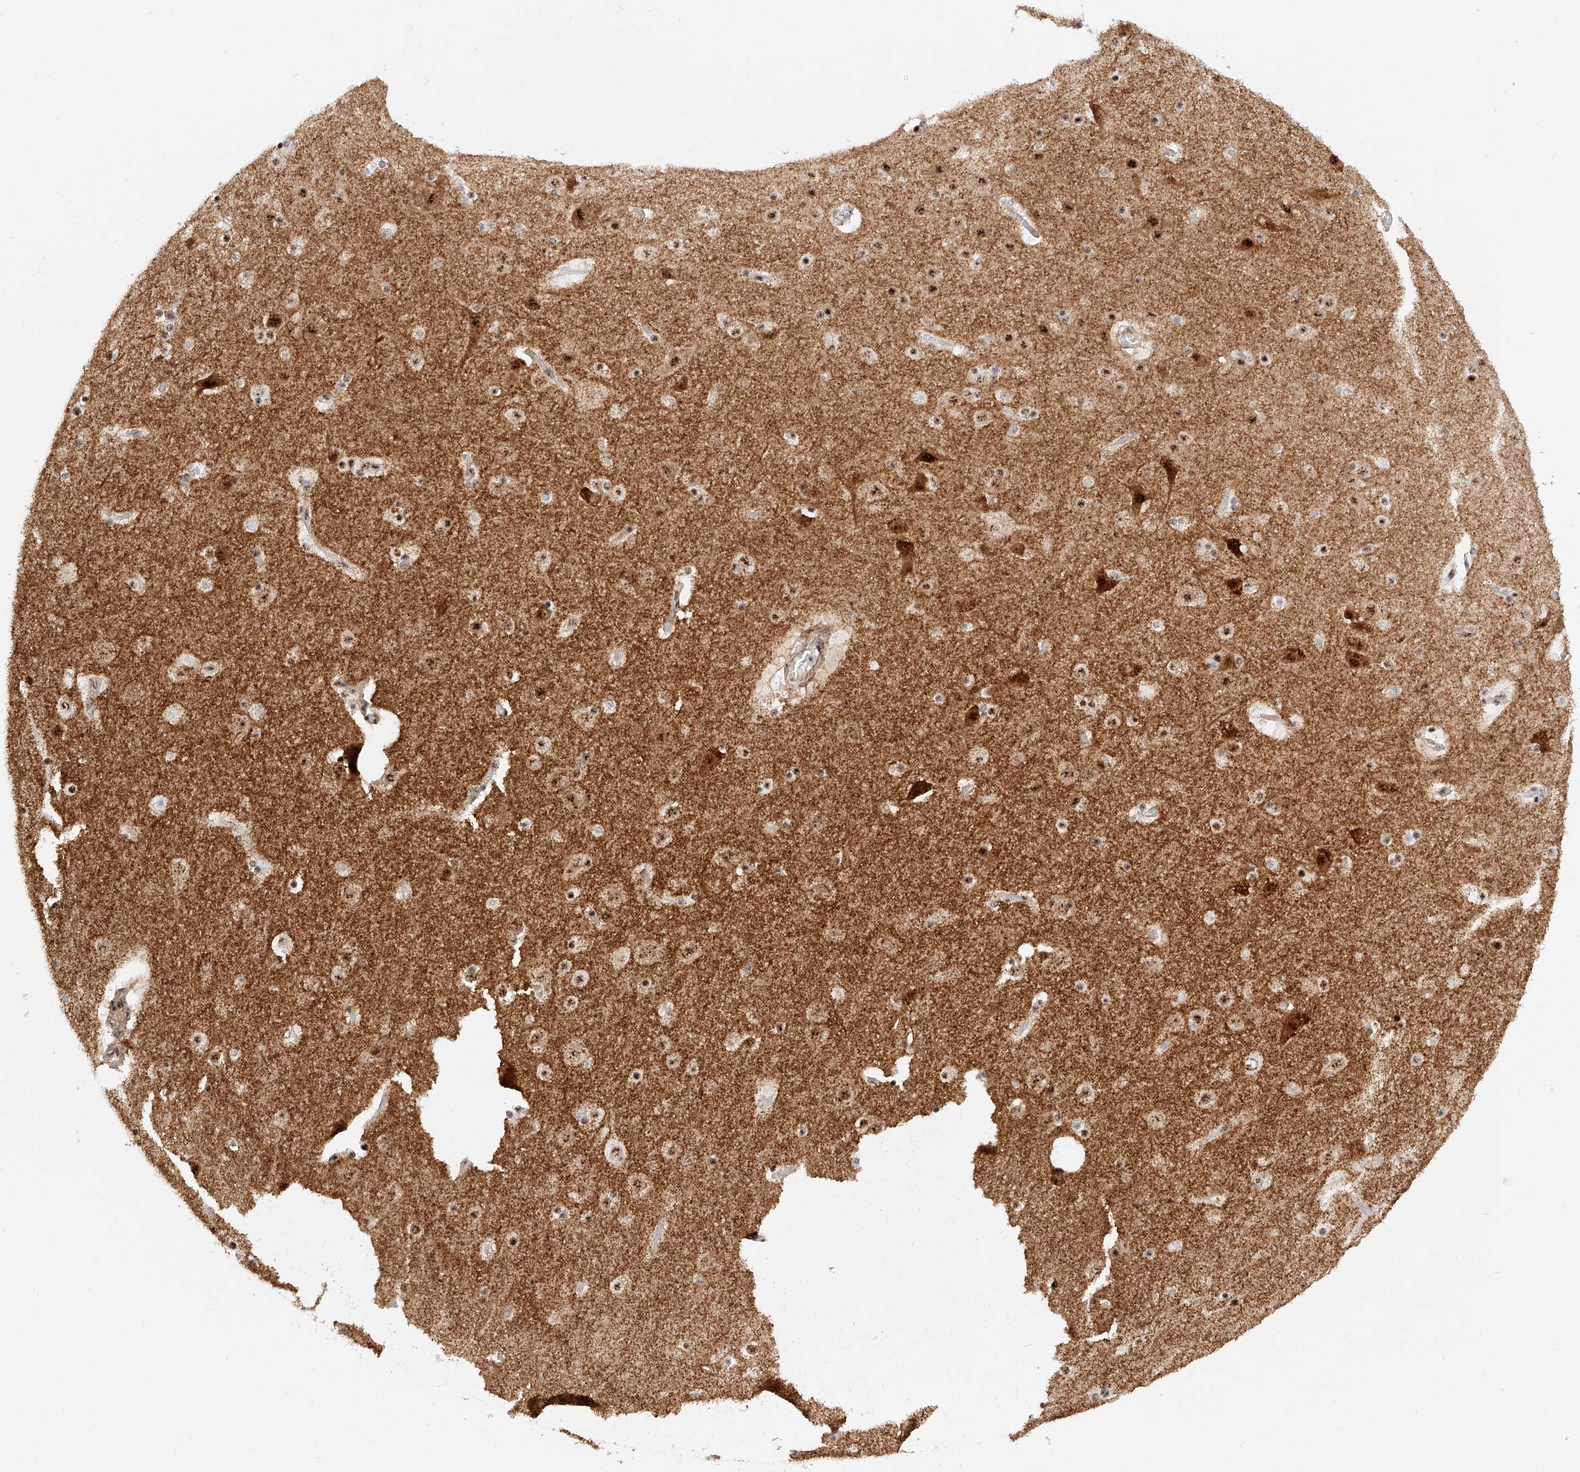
{"staining": {"intensity": "moderate", "quantity": ">75%", "location": "nuclear"}, "tissue": "cerebral cortex", "cell_type": "Endothelial cells", "image_type": "normal", "snomed": [{"axis": "morphology", "description": "Normal tissue, NOS"}, {"axis": "topography", "description": "Cerebral cortex"}], "caption": "DAB immunohistochemical staining of unremarkable human cerebral cortex displays moderate nuclear protein expression in approximately >75% of endothelial cells. The protein of interest is shown in brown color, while the nuclei are stained blue.", "gene": "ATXN7L2", "patient": {"sex": "male", "age": 57}}